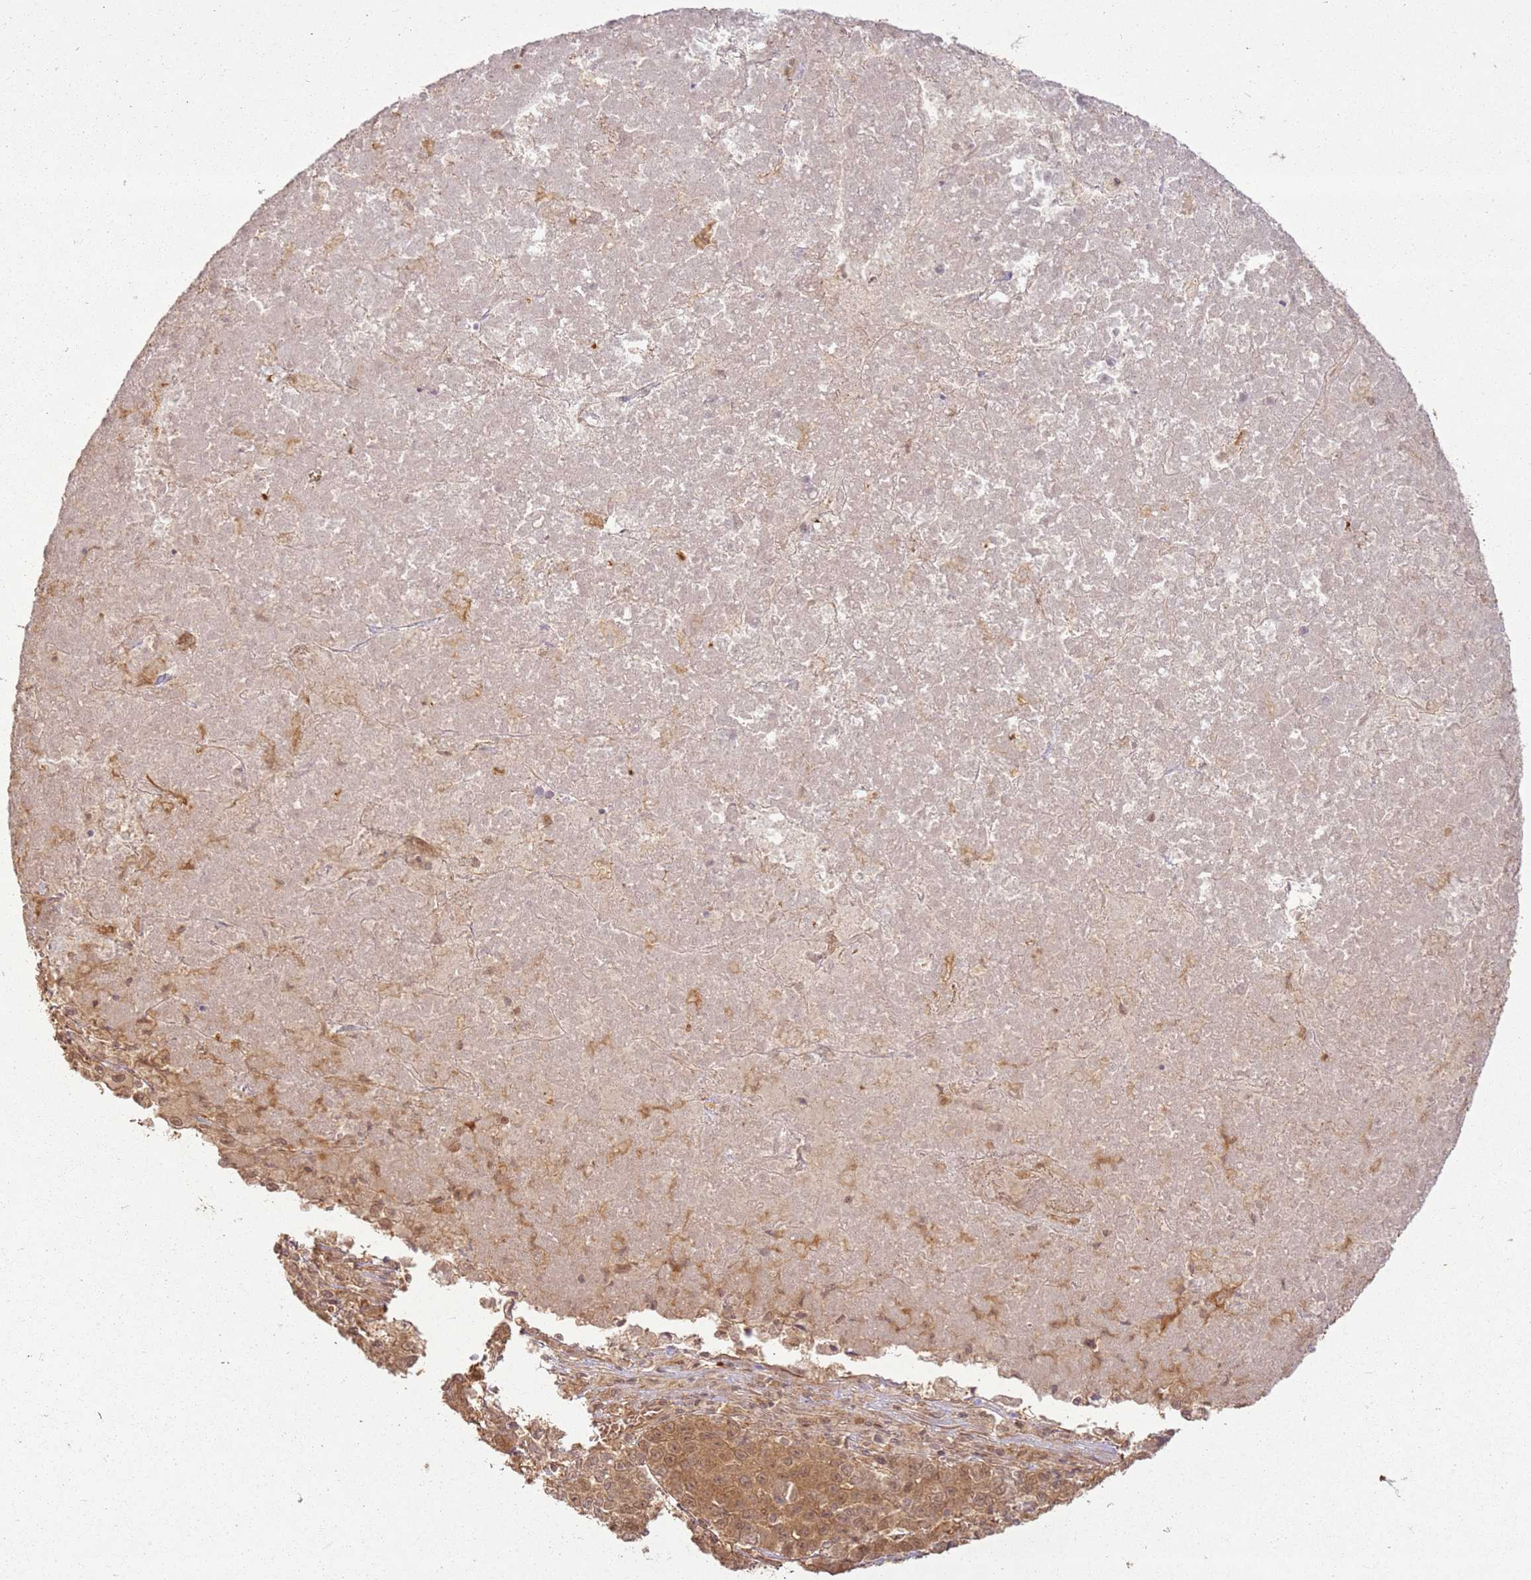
{"staining": {"intensity": "moderate", "quantity": ">75%", "location": "cytoplasmic/membranous"}, "tissue": "liver cancer", "cell_type": "Tumor cells", "image_type": "cancer", "snomed": [{"axis": "morphology", "description": "Carcinoma, Hepatocellular, NOS"}, {"axis": "topography", "description": "Liver"}], "caption": "A micrograph of human hepatocellular carcinoma (liver) stained for a protein demonstrates moderate cytoplasmic/membranous brown staining in tumor cells.", "gene": "ZNF776", "patient": {"sex": "female", "age": 53}}